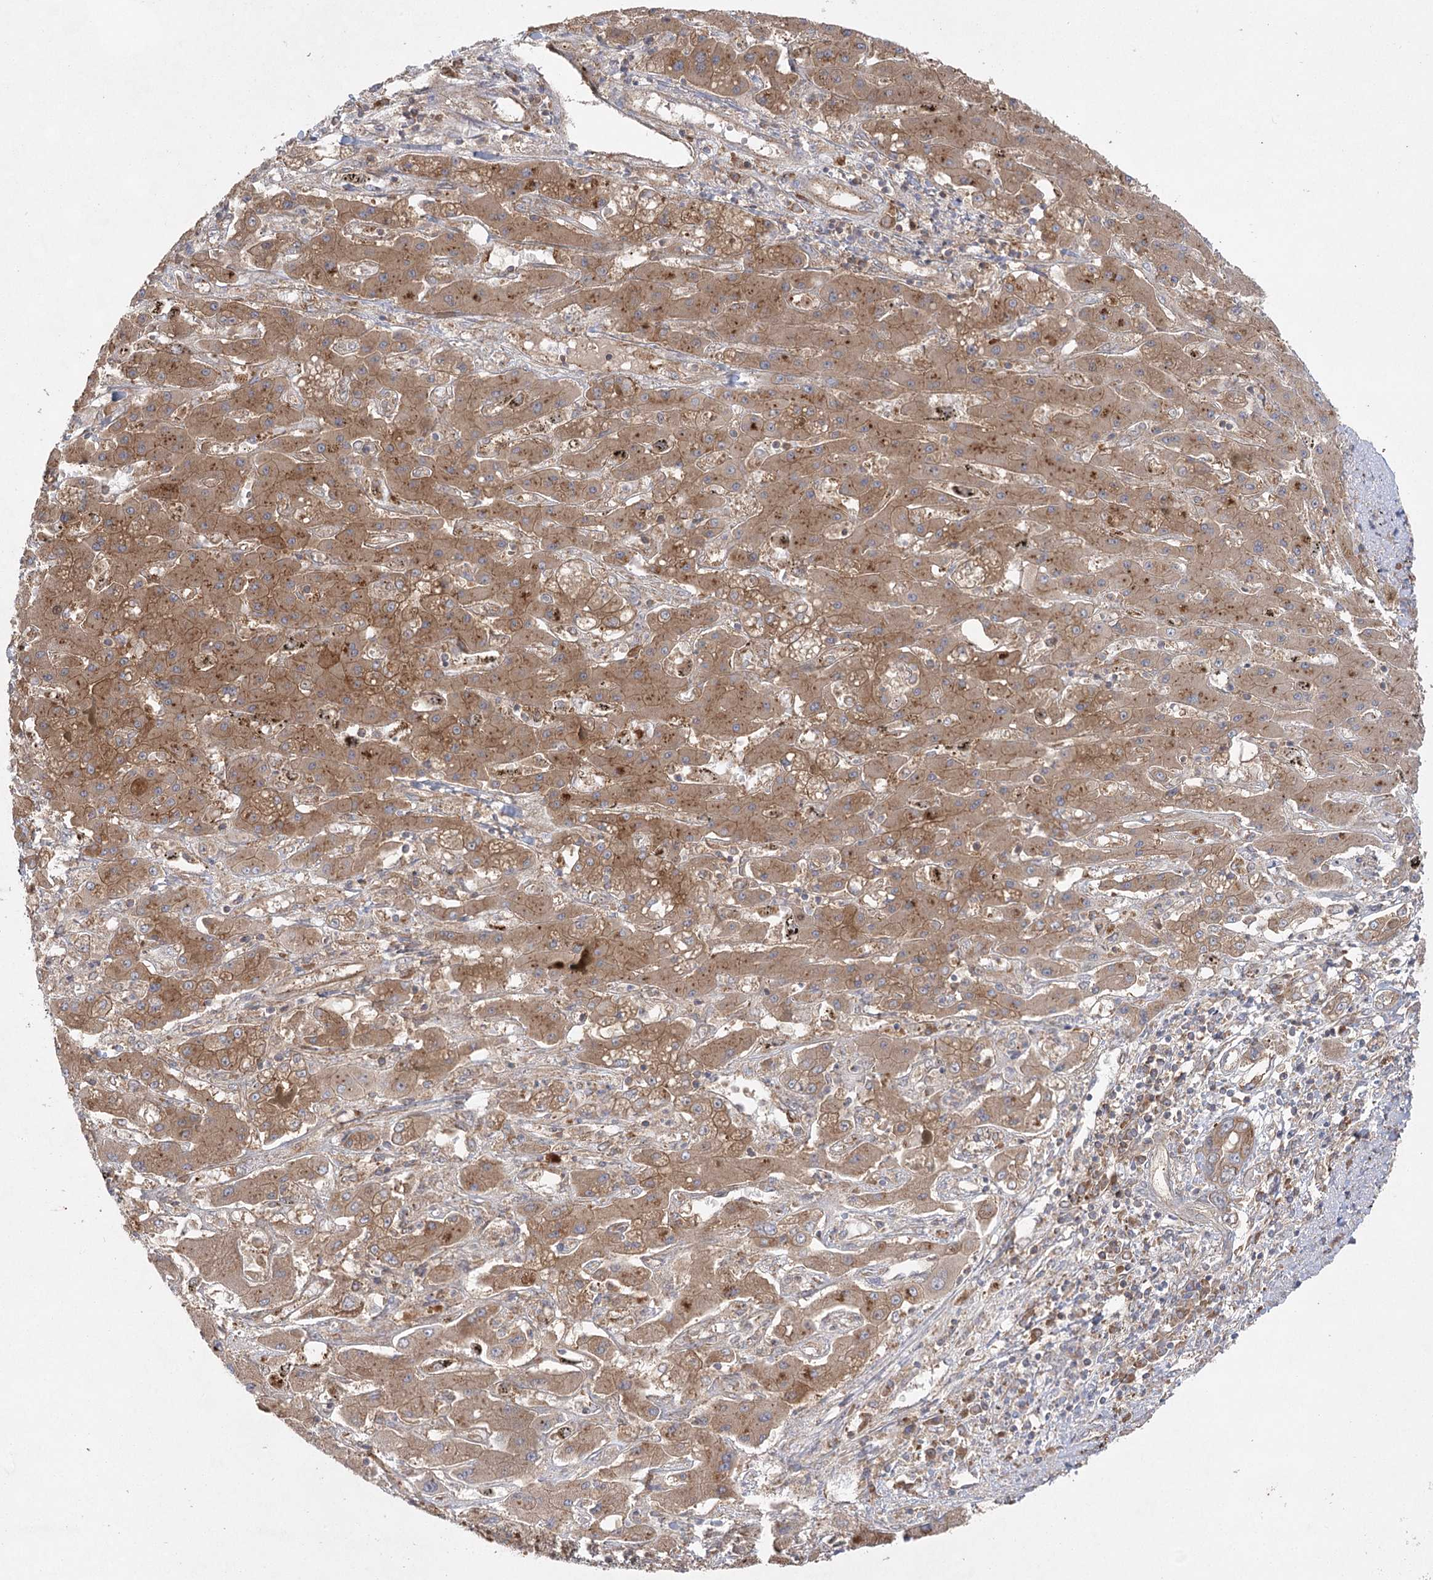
{"staining": {"intensity": "moderate", "quantity": ">75%", "location": "cytoplasmic/membranous"}, "tissue": "liver cancer", "cell_type": "Tumor cells", "image_type": "cancer", "snomed": [{"axis": "morphology", "description": "Cholangiocarcinoma"}, {"axis": "topography", "description": "Liver"}], "caption": "IHC image of cholangiocarcinoma (liver) stained for a protein (brown), which exhibits medium levels of moderate cytoplasmic/membranous staining in about >75% of tumor cells.", "gene": "EIF3A", "patient": {"sex": "male", "age": 67}}